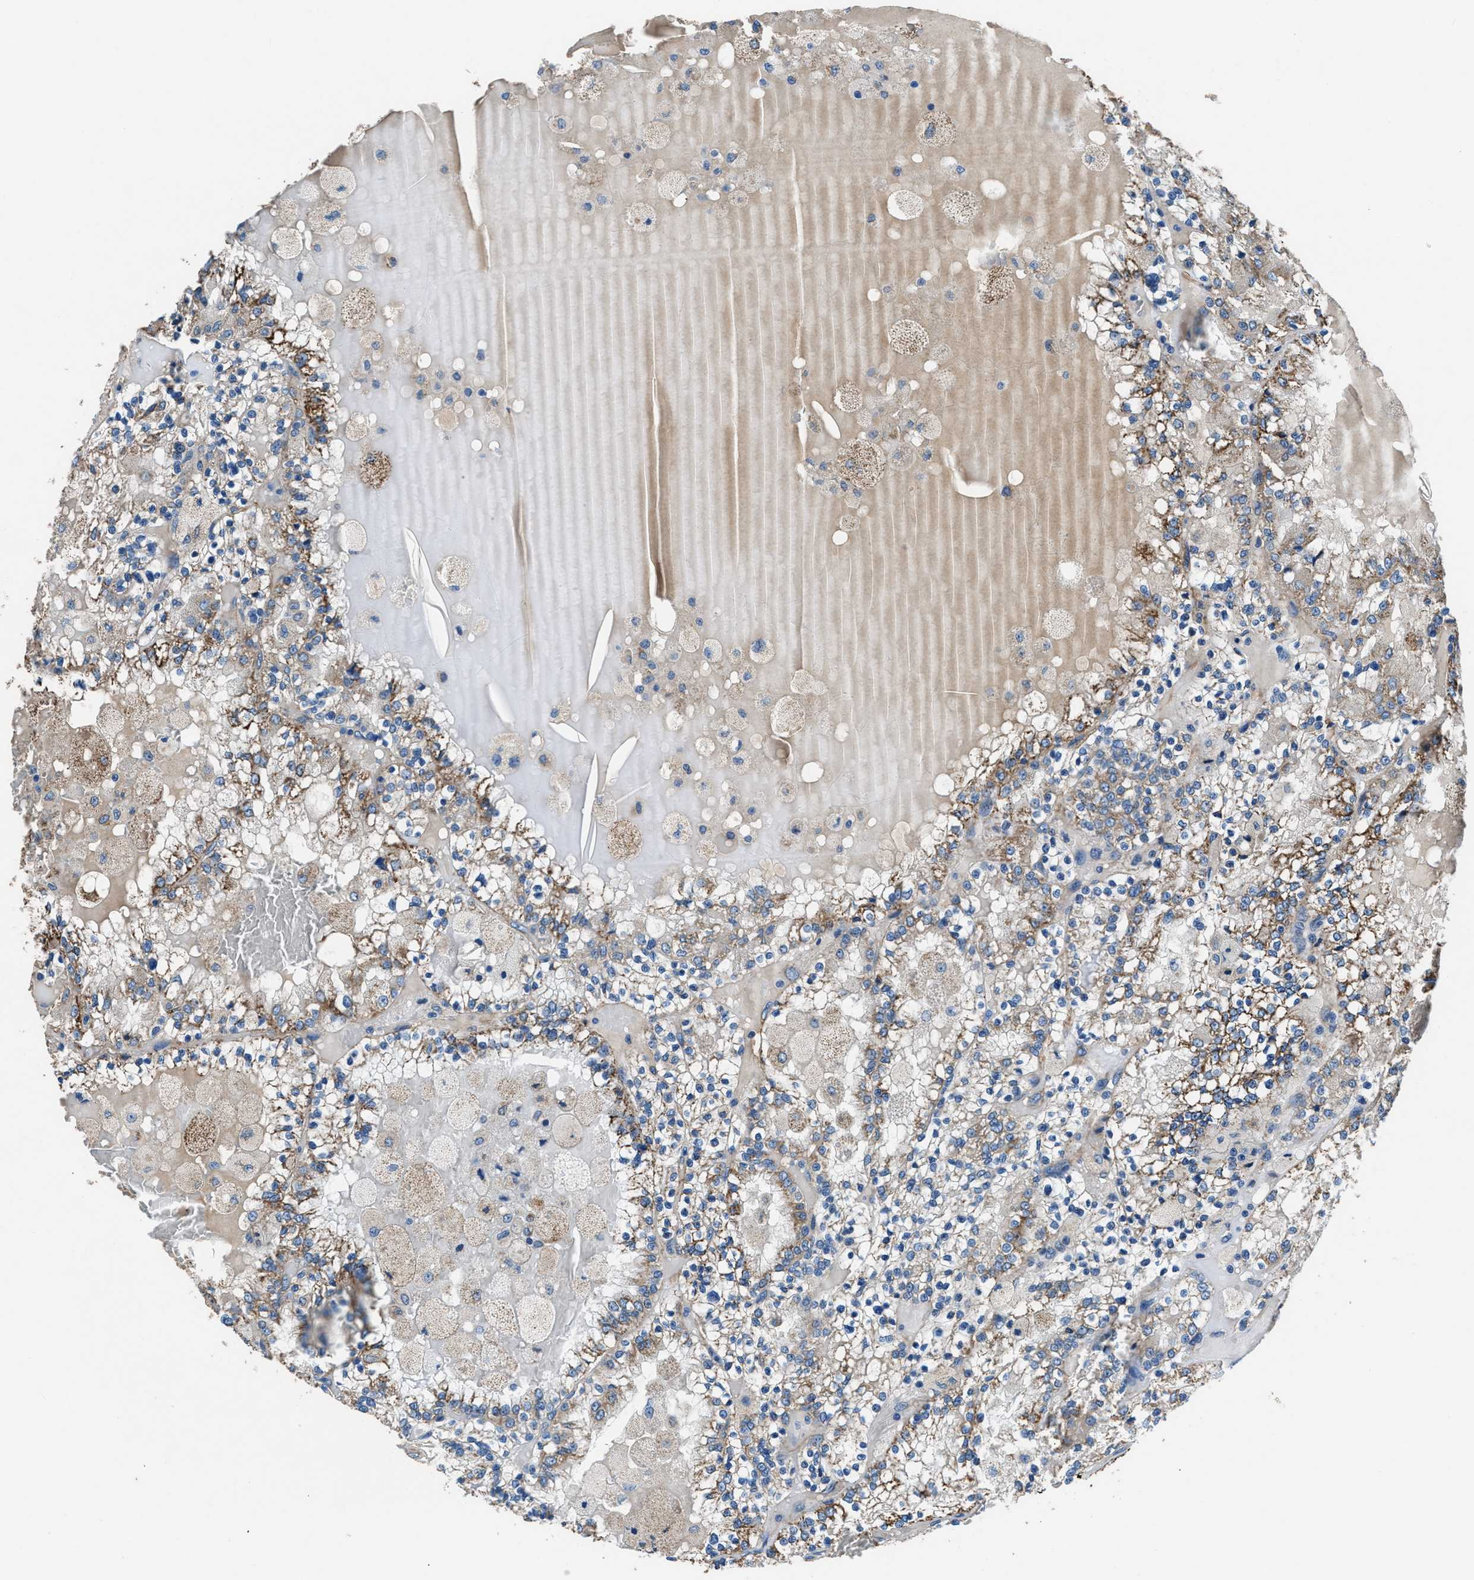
{"staining": {"intensity": "moderate", "quantity": ">75%", "location": "cytoplasmic/membranous"}, "tissue": "renal cancer", "cell_type": "Tumor cells", "image_type": "cancer", "snomed": [{"axis": "morphology", "description": "Adenocarcinoma, NOS"}, {"axis": "topography", "description": "Kidney"}], "caption": "Immunohistochemistry (IHC) (DAB) staining of adenocarcinoma (renal) reveals moderate cytoplasmic/membranous protein positivity in about >75% of tumor cells. The protein is shown in brown color, while the nuclei are stained blue.", "gene": "PRTFDC1", "patient": {"sex": "female", "age": 56}}